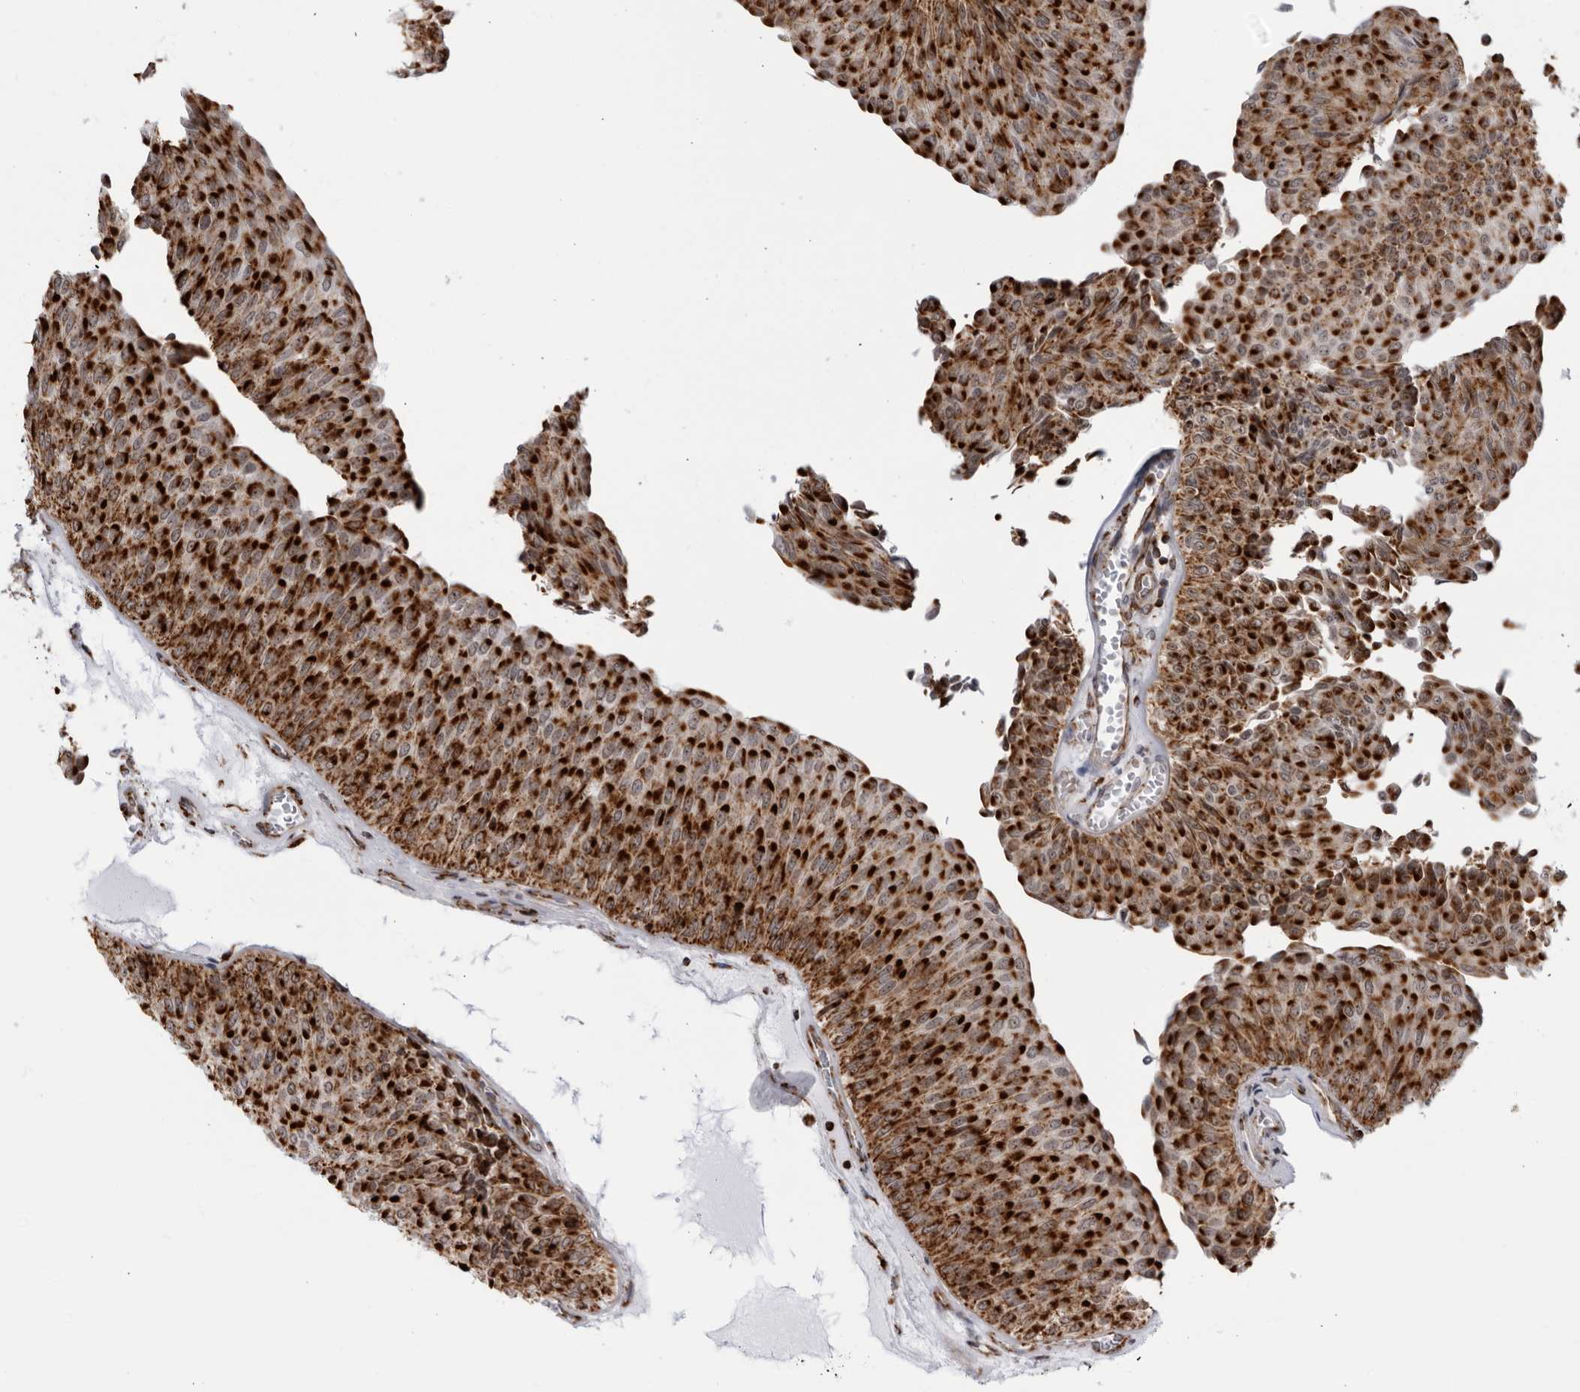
{"staining": {"intensity": "strong", "quantity": ">75%", "location": "cytoplasmic/membranous"}, "tissue": "urothelial cancer", "cell_type": "Tumor cells", "image_type": "cancer", "snomed": [{"axis": "morphology", "description": "Urothelial carcinoma, Low grade"}, {"axis": "topography", "description": "Urinary bladder"}], "caption": "Protein expression analysis of human urothelial cancer reveals strong cytoplasmic/membranous expression in about >75% of tumor cells. The protein is stained brown, and the nuclei are stained in blue (DAB IHC with brightfield microscopy, high magnification).", "gene": "RBM34", "patient": {"sex": "male", "age": 78}}